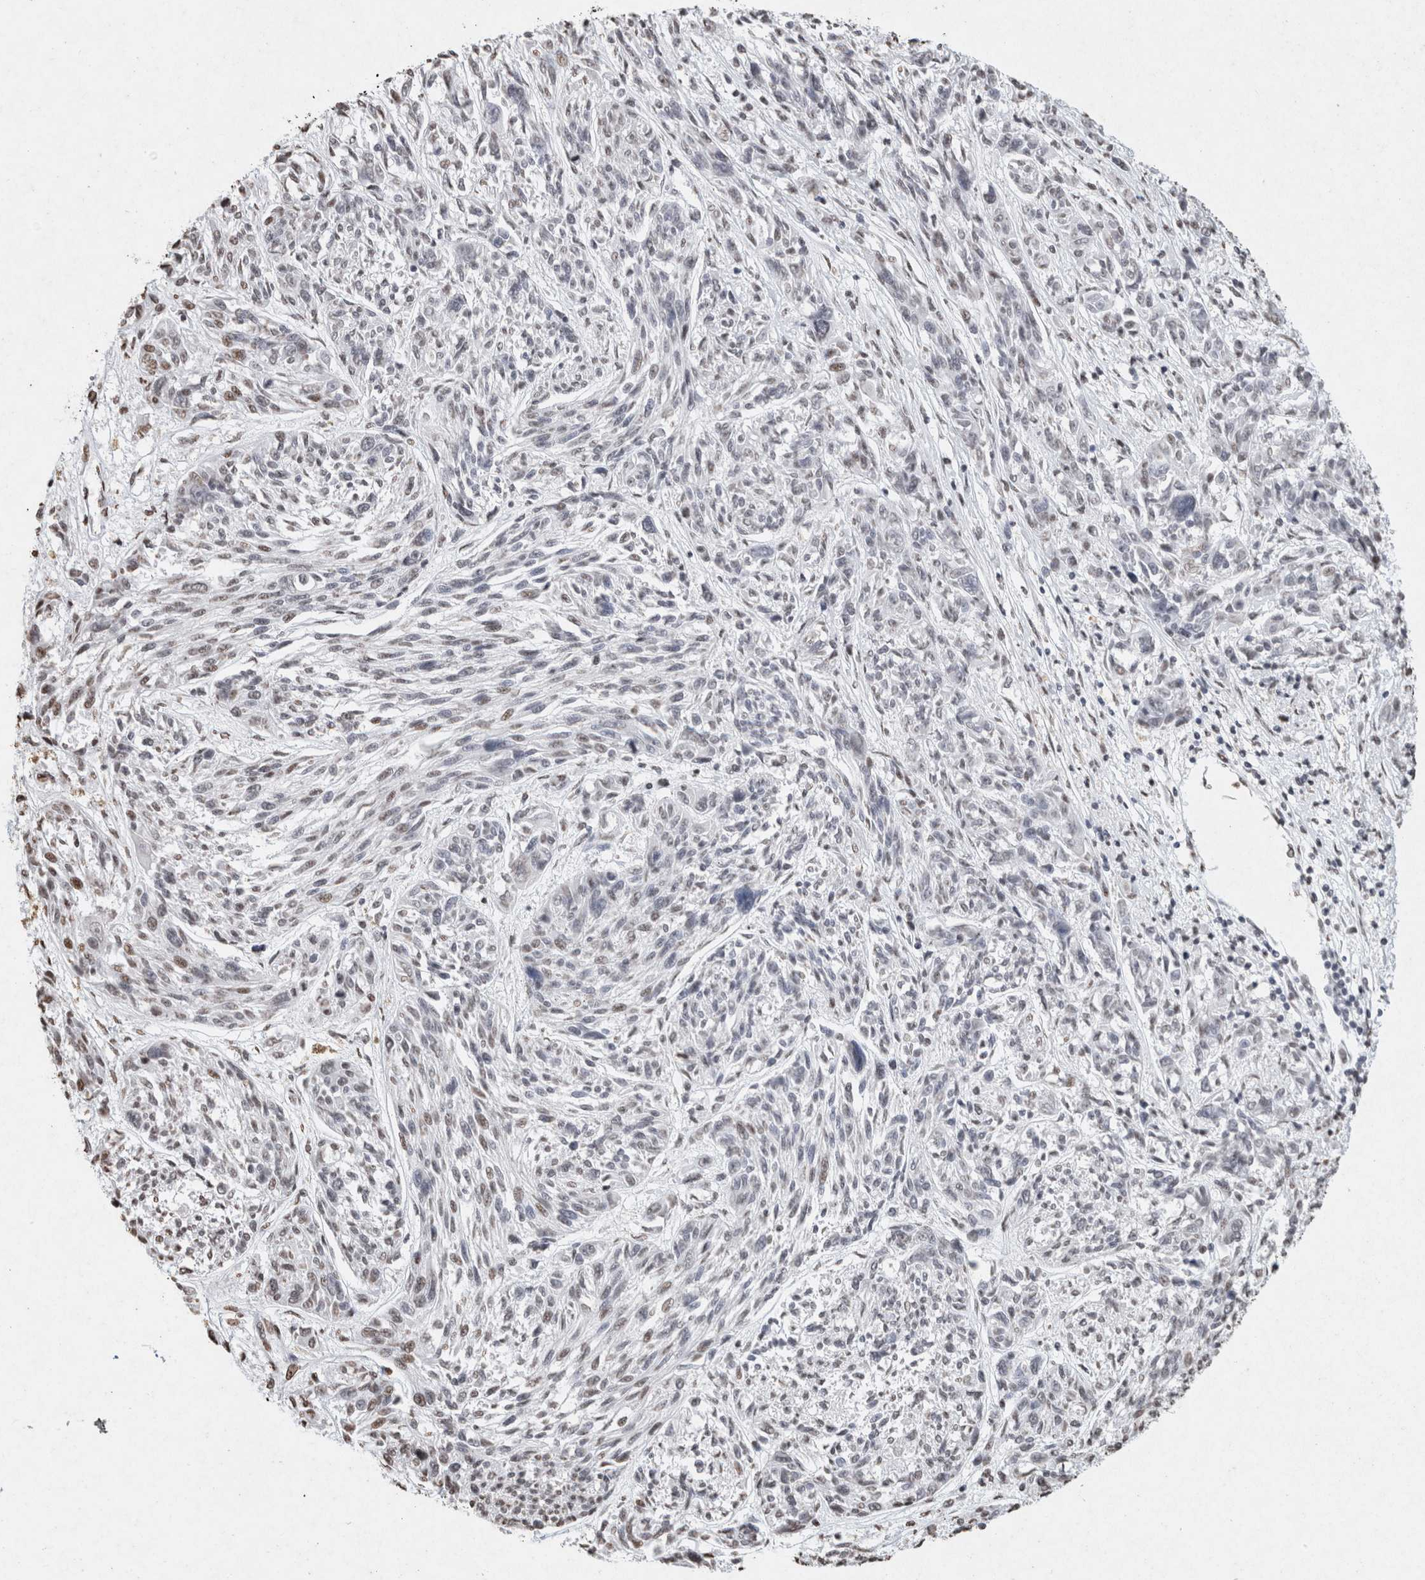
{"staining": {"intensity": "weak", "quantity": "<25%", "location": "nuclear"}, "tissue": "melanoma", "cell_type": "Tumor cells", "image_type": "cancer", "snomed": [{"axis": "morphology", "description": "Malignant melanoma, NOS"}, {"axis": "topography", "description": "Skin"}], "caption": "Immunohistochemical staining of melanoma shows no significant expression in tumor cells.", "gene": "CNTN1", "patient": {"sex": "male", "age": 53}}